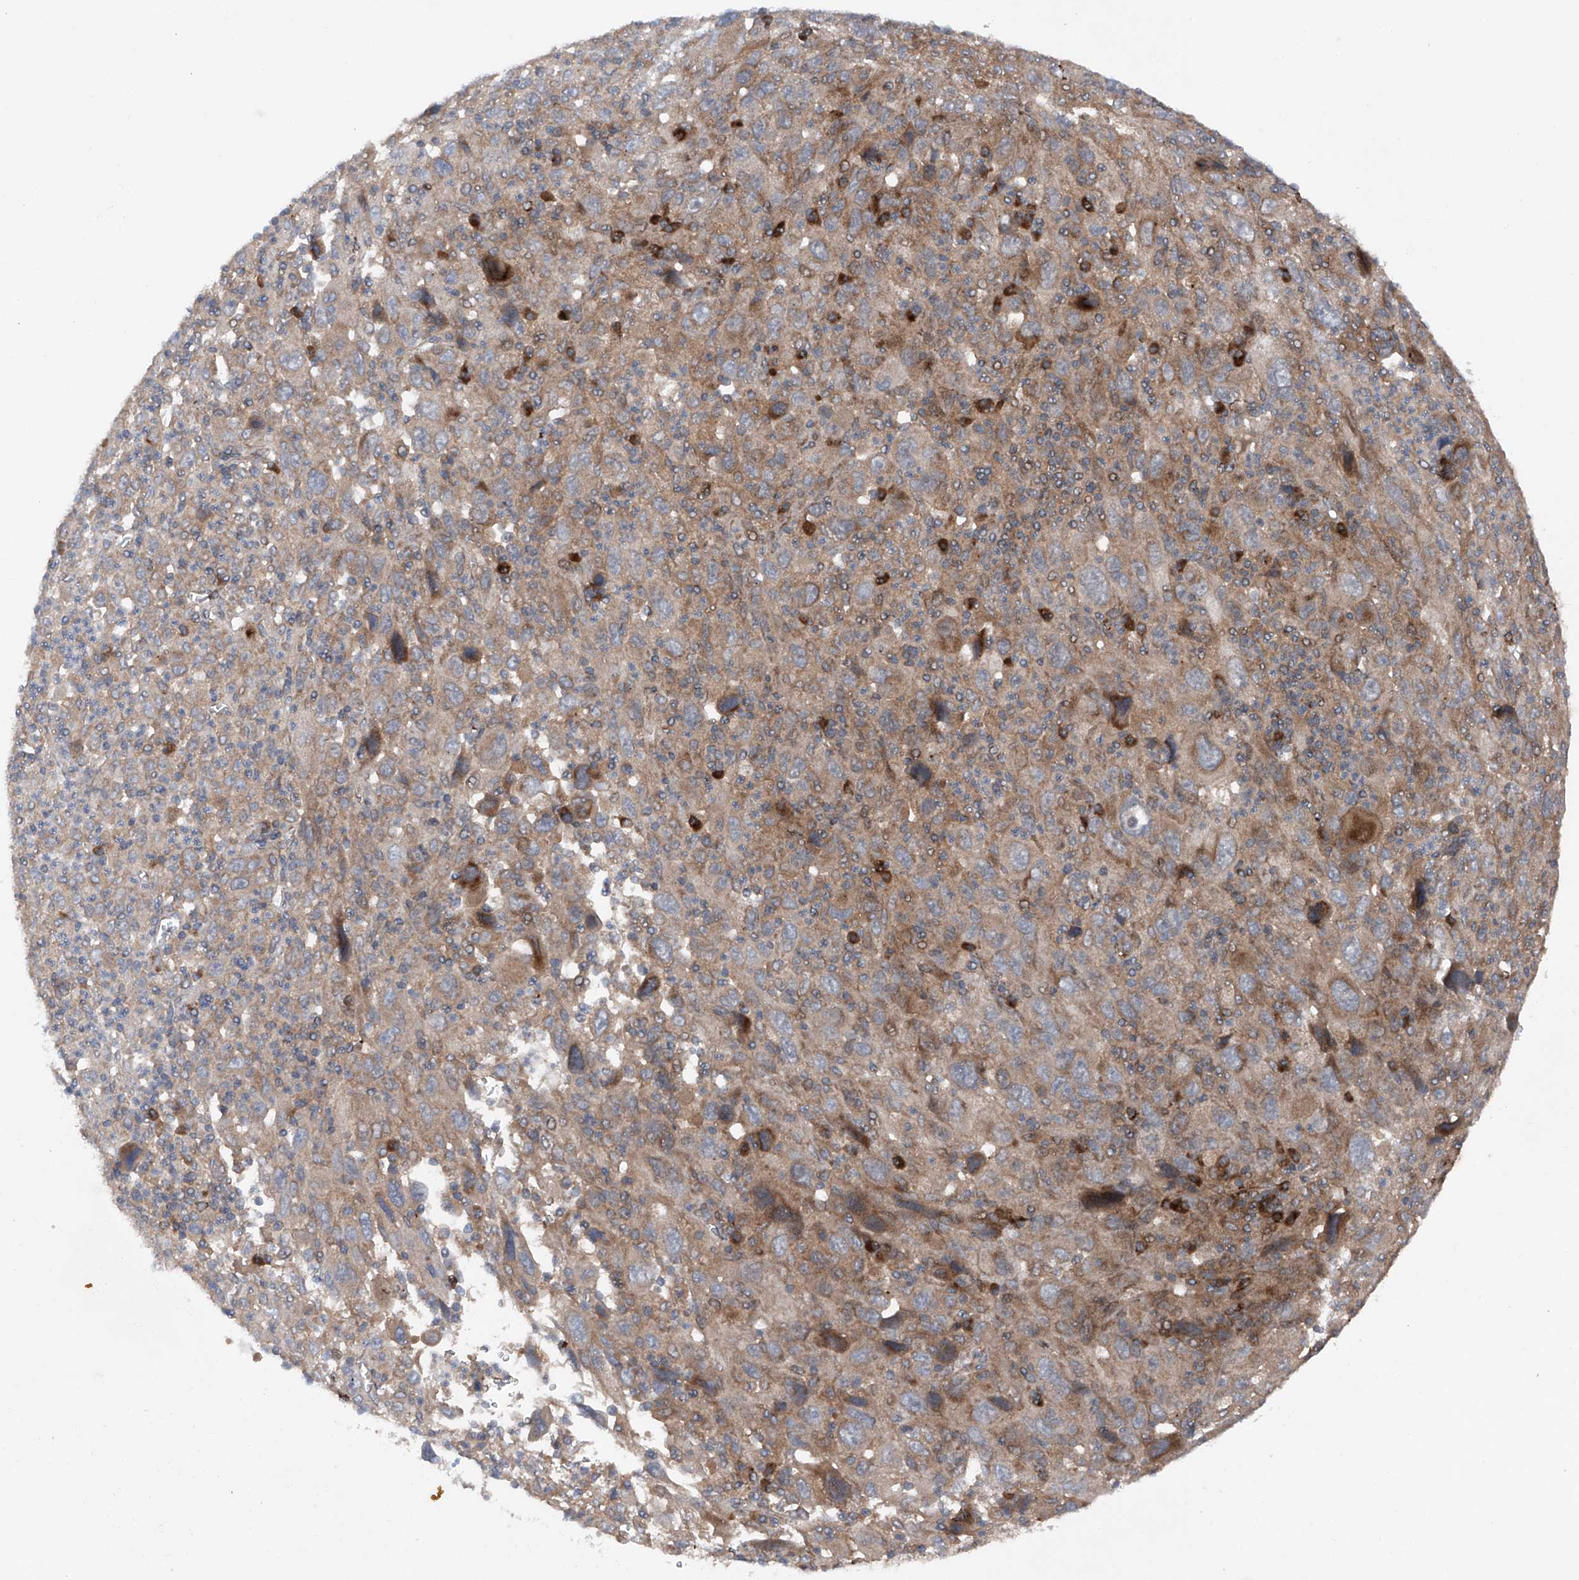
{"staining": {"intensity": "moderate", "quantity": "25%-75%", "location": "cytoplasmic/membranous"}, "tissue": "melanoma", "cell_type": "Tumor cells", "image_type": "cancer", "snomed": [{"axis": "morphology", "description": "Malignant melanoma, Metastatic site"}, {"axis": "topography", "description": "Skin"}], "caption": "Melanoma tissue shows moderate cytoplasmic/membranous positivity in about 25%-75% of tumor cells", "gene": "DAD1", "patient": {"sex": "female", "age": 56}}